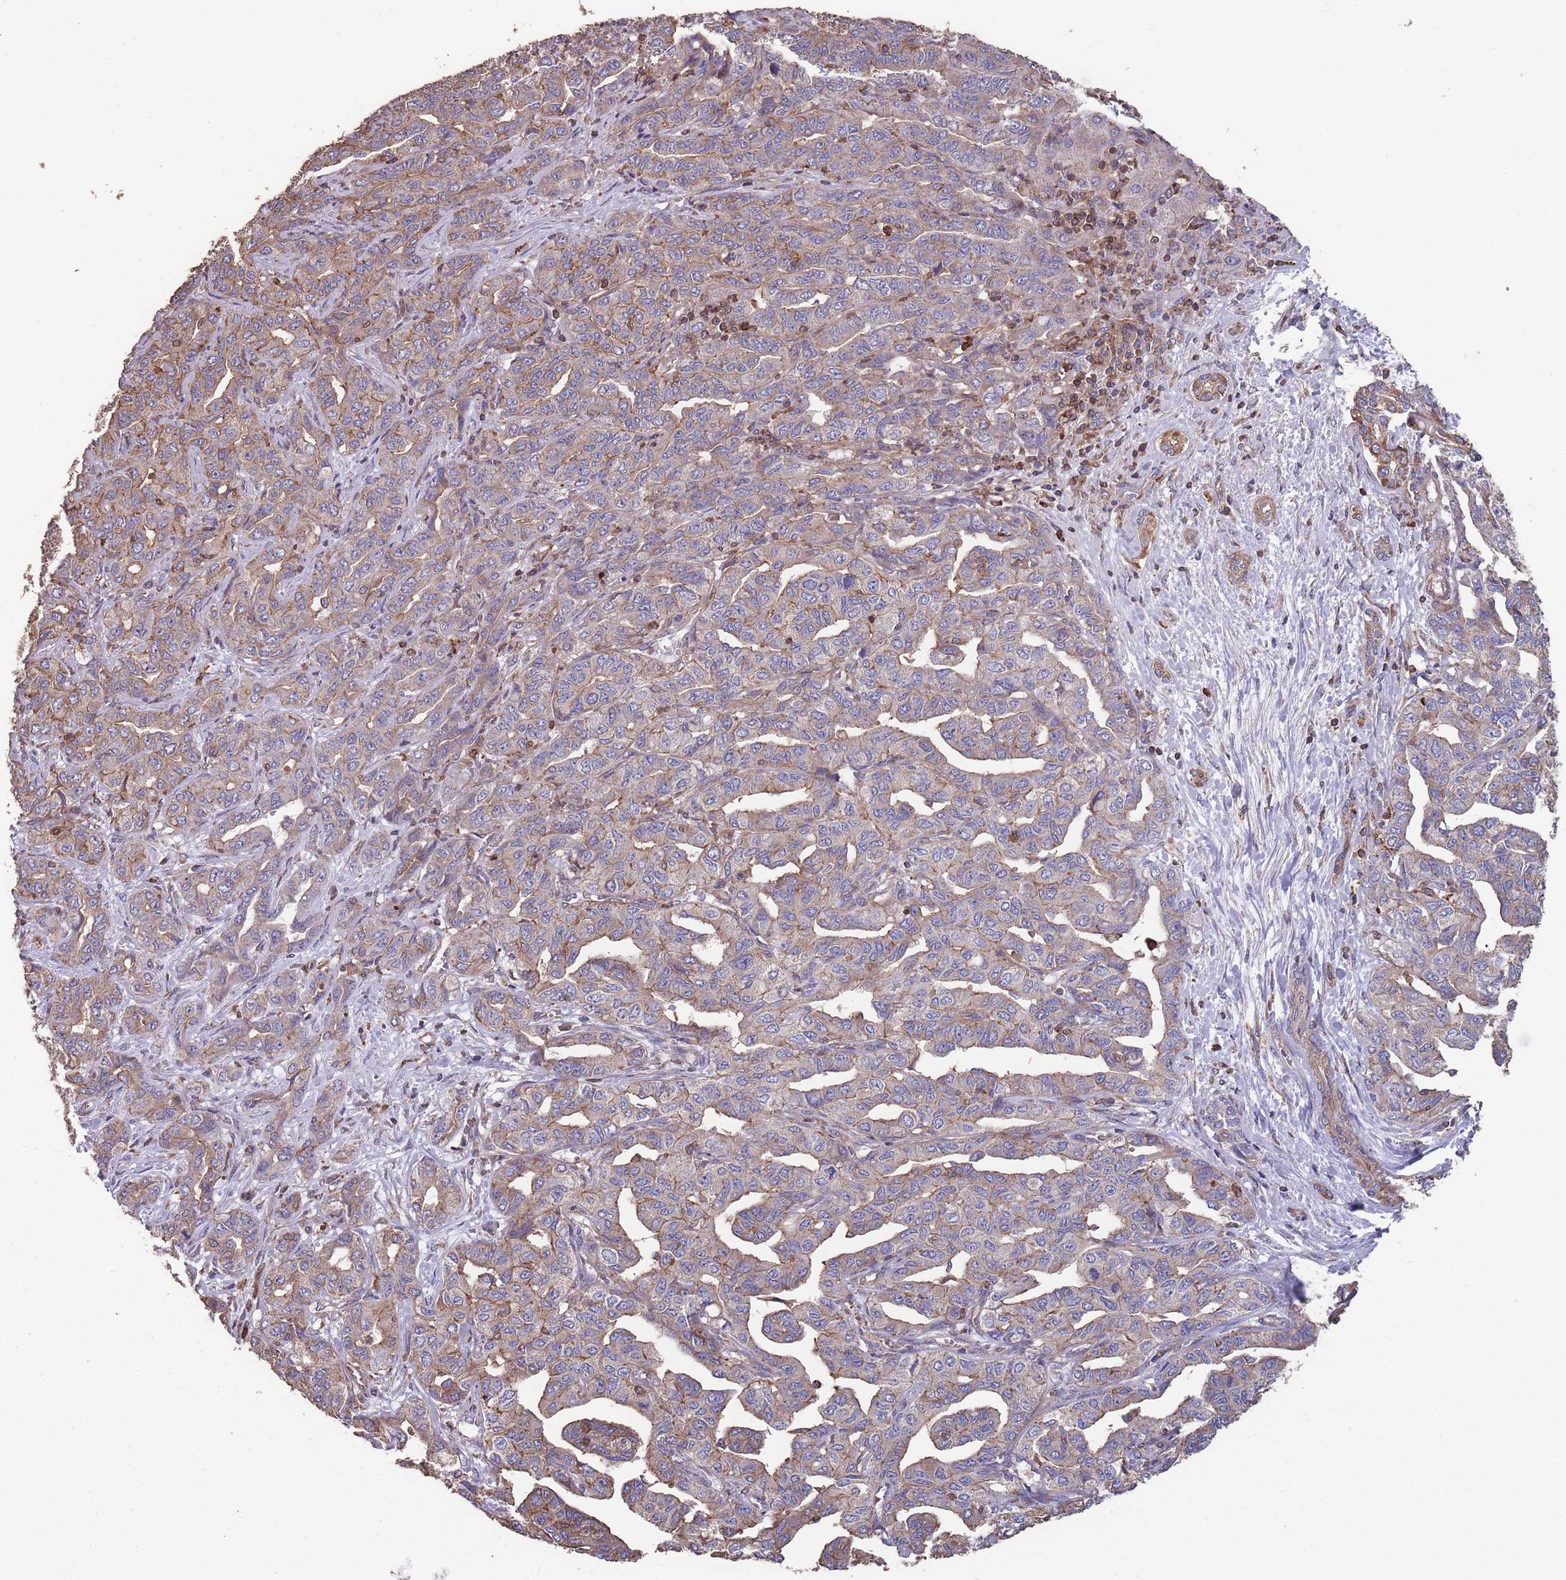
{"staining": {"intensity": "moderate", "quantity": "<25%", "location": "cytoplasmic/membranous"}, "tissue": "liver cancer", "cell_type": "Tumor cells", "image_type": "cancer", "snomed": [{"axis": "morphology", "description": "Cholangiocarcinoma"}, {"axis": "topography", "description": "Liver"}], "caption": "Liver cholangiocarcinoma tissue reveals moderate cytoplasmic/membranous positivity in approximately <25% of tumor cells, visualized by immunohistochemistry.", "gene": "NUDT21", "patient": {"sex": "male", "age": 59}}